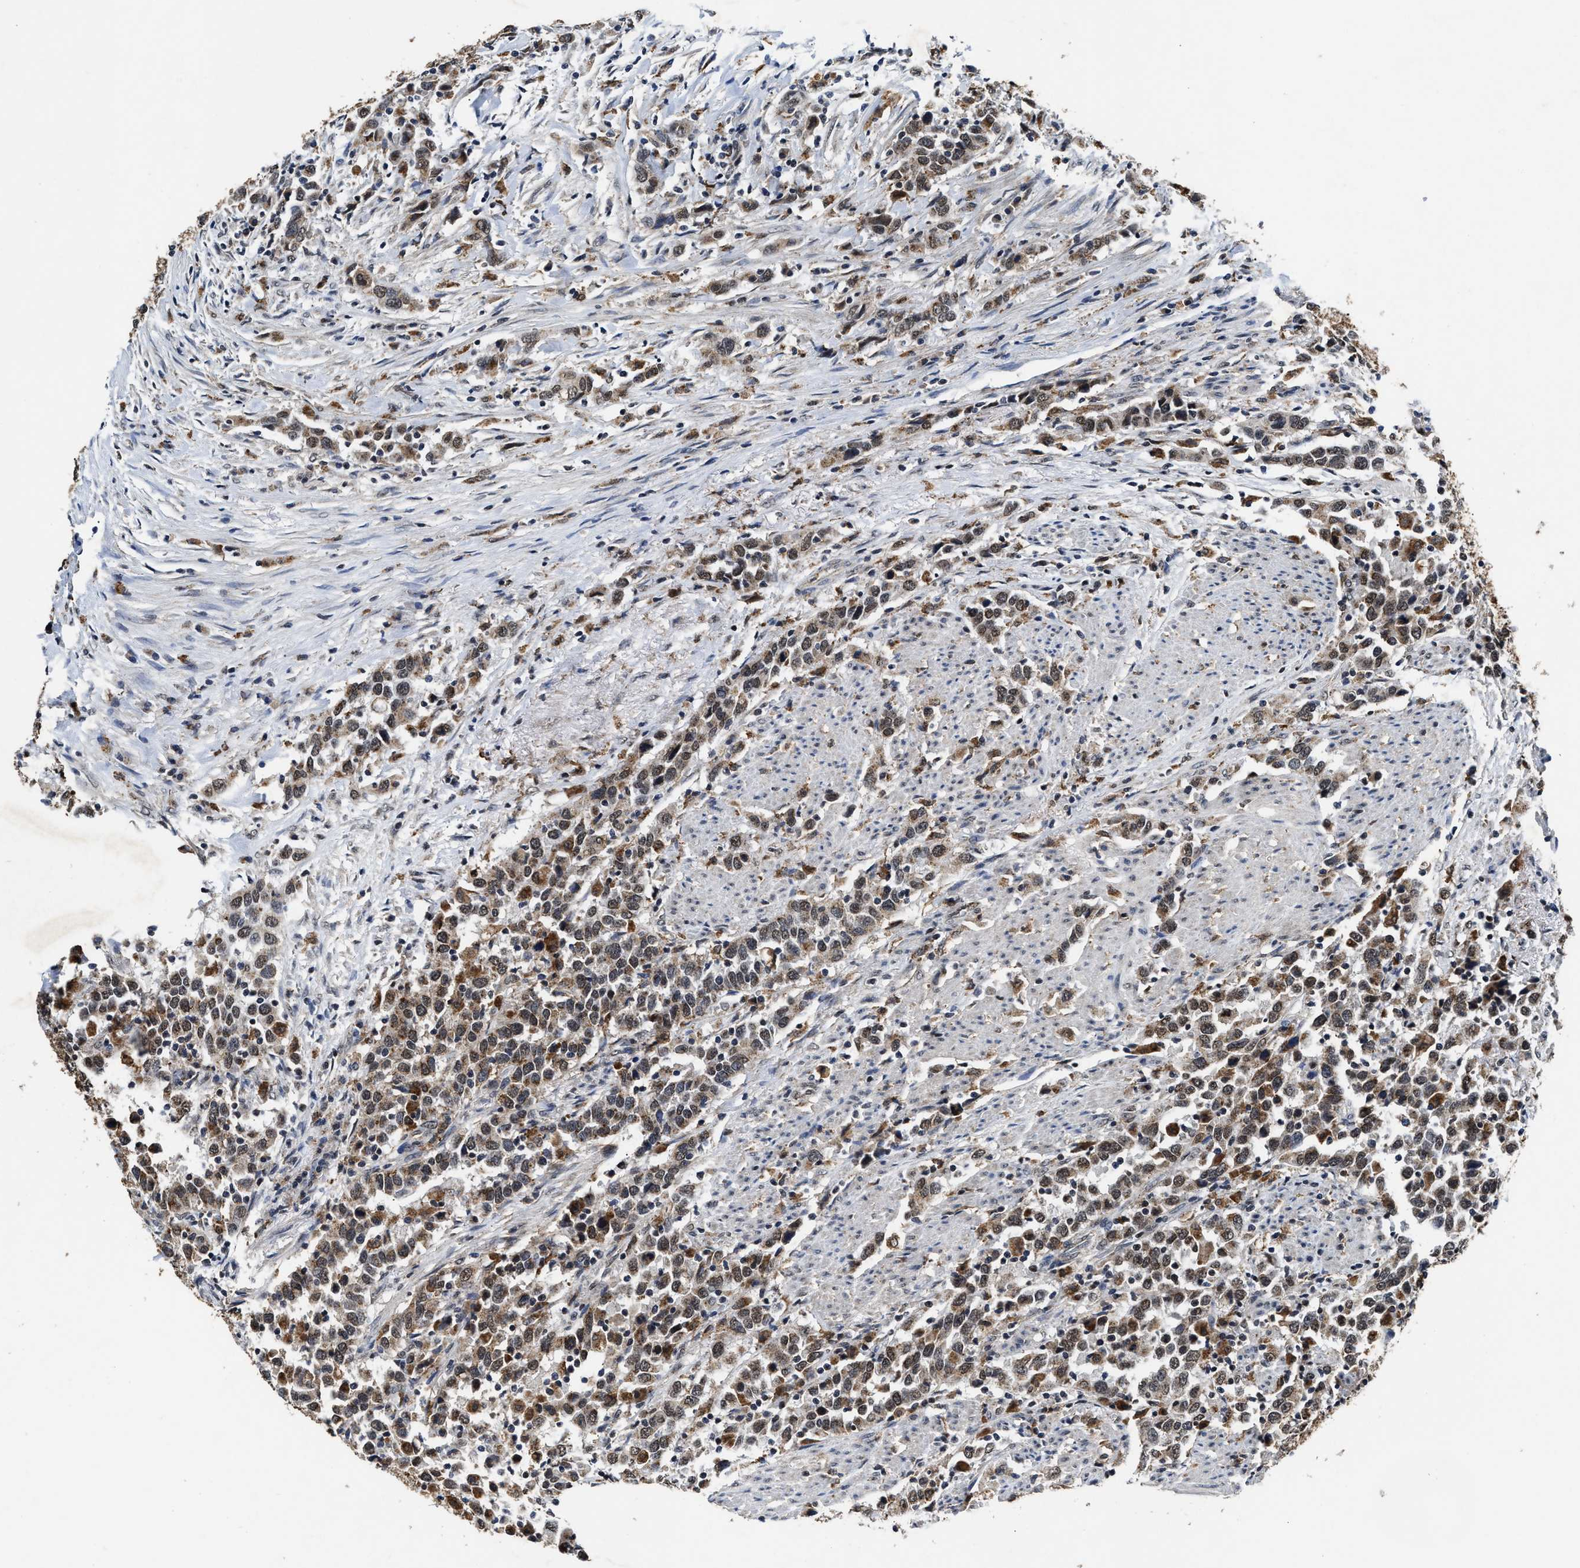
{"staining": {"intensity": "moderate", "quantity": ">75%", "location": "cytoplasmic/membranous,nuclear"}, "tissue": "urothelial cancer", "cell_type": "Tumor cells", "image_type": "cancer", "snomed": [{"axis": "morphology", "description": "Urothelial carcinoma, High grade"}, {"axis": "topography", "description": "Urinary bladder"}], "caption": "Human urothelial carcinoma (high-grade) stained for a protein (brown) reveals moderate cytoplasmic/membranous and nuclear positive expression in about >75% of tumor cells.", "gene": "ACOX1", "patient": {"sex": "male", "age": 61}}